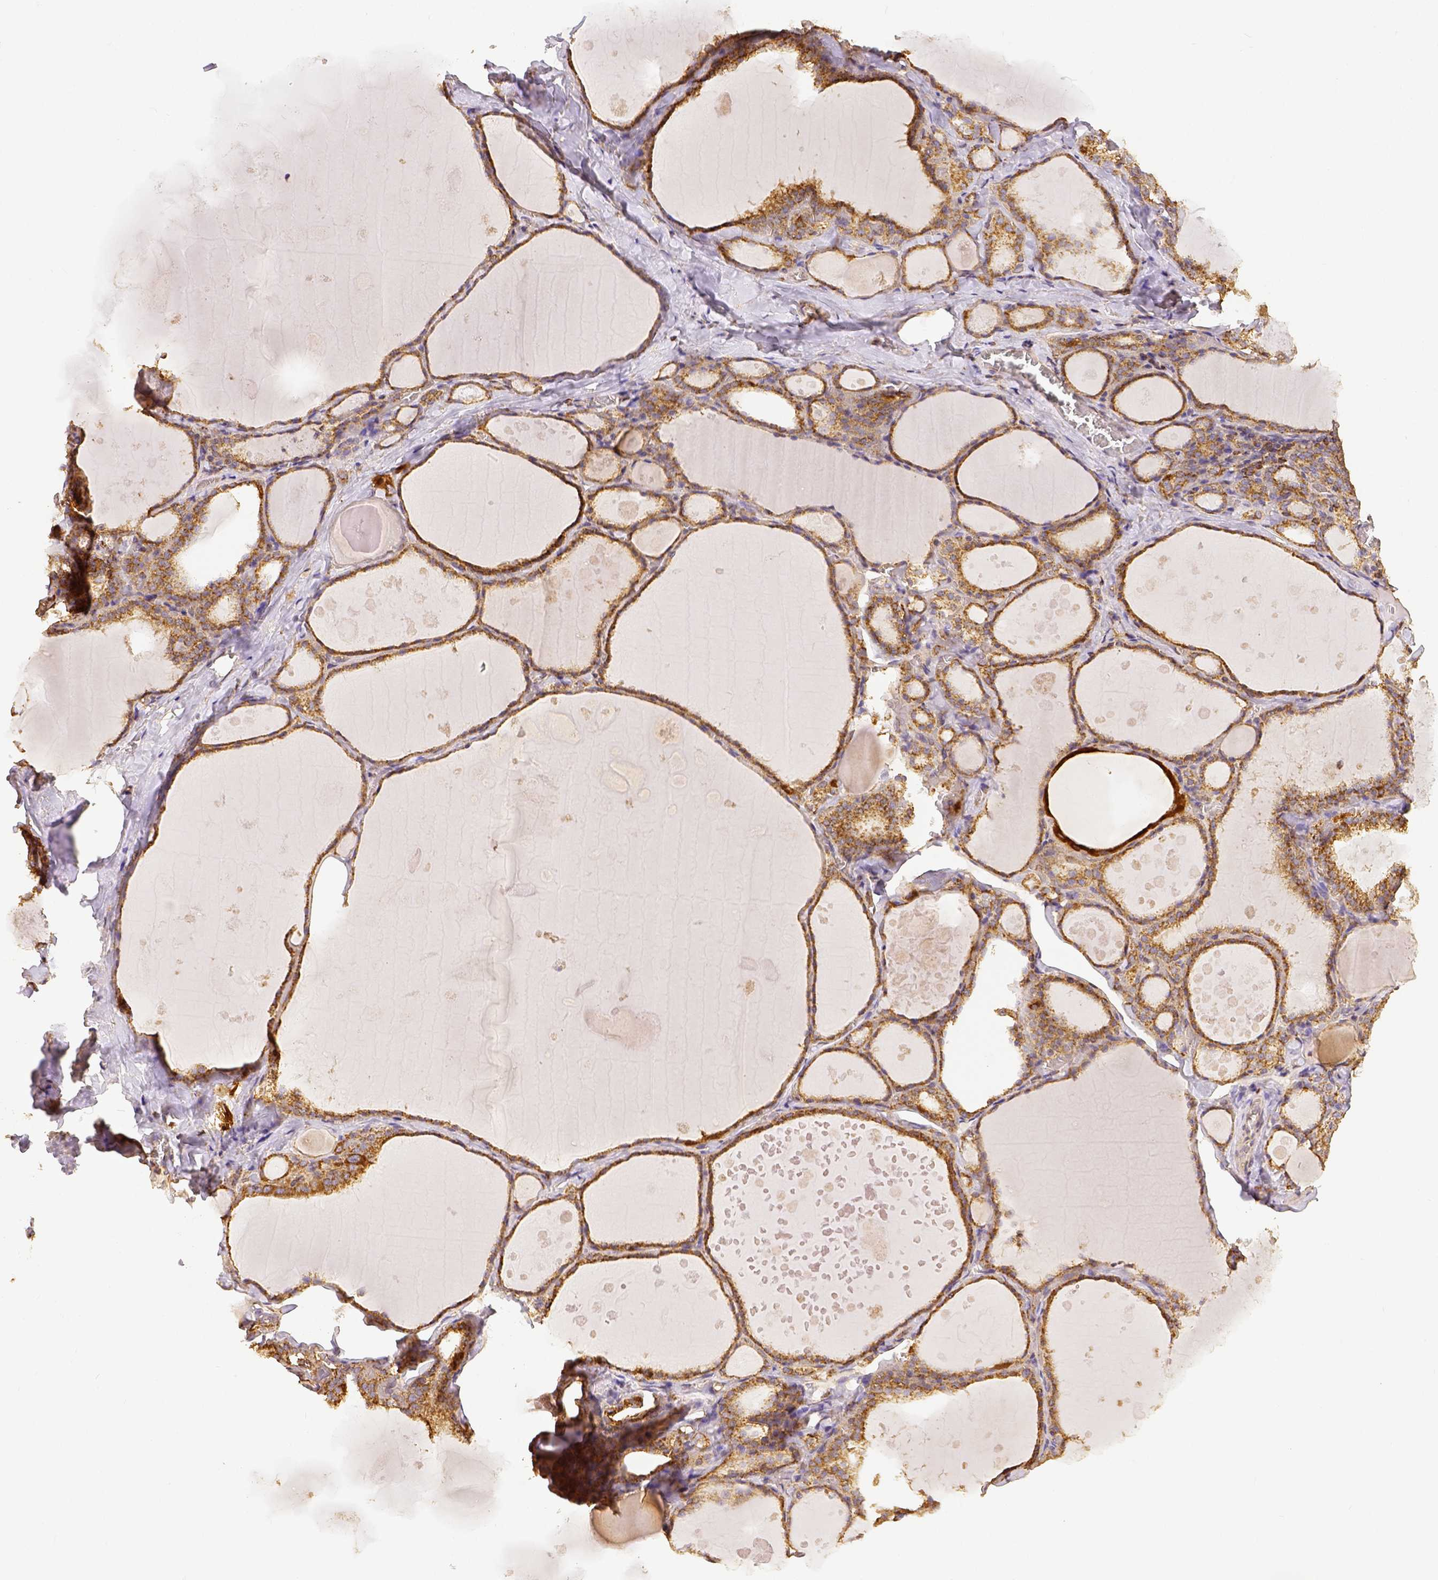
{"staining": {"intensity": "moderate", "quantity": ">75%", "location": "cytoplasmic/membranous"}, "tissue": "thyroid gland", "cell_type": "Glandular cells", "image_type": "normal", "snomed": [{"axis": "morphology", "description": "Normal tissue, NOS"}, {"axis": "topography", "description": "Thyroid gland"}], "caption": "High-magnification brightfield microscopy of normal thyroid gland stained with DAB (3,3'-diaminobenzidine) (brown) and counterstained with hematoxylin (blue). glandular cells exhibit moderate cytoplasmic/membranous expression is appreciated in approximately>75% of cells. The staining was performed using DAB (3,3'-diaminobenzidine), with brown indicating positive protein expression. Nuclei are stained blue with hematoxylin.", "gene": "SDHB", "patient": {"sex": "male", "age": 56}}